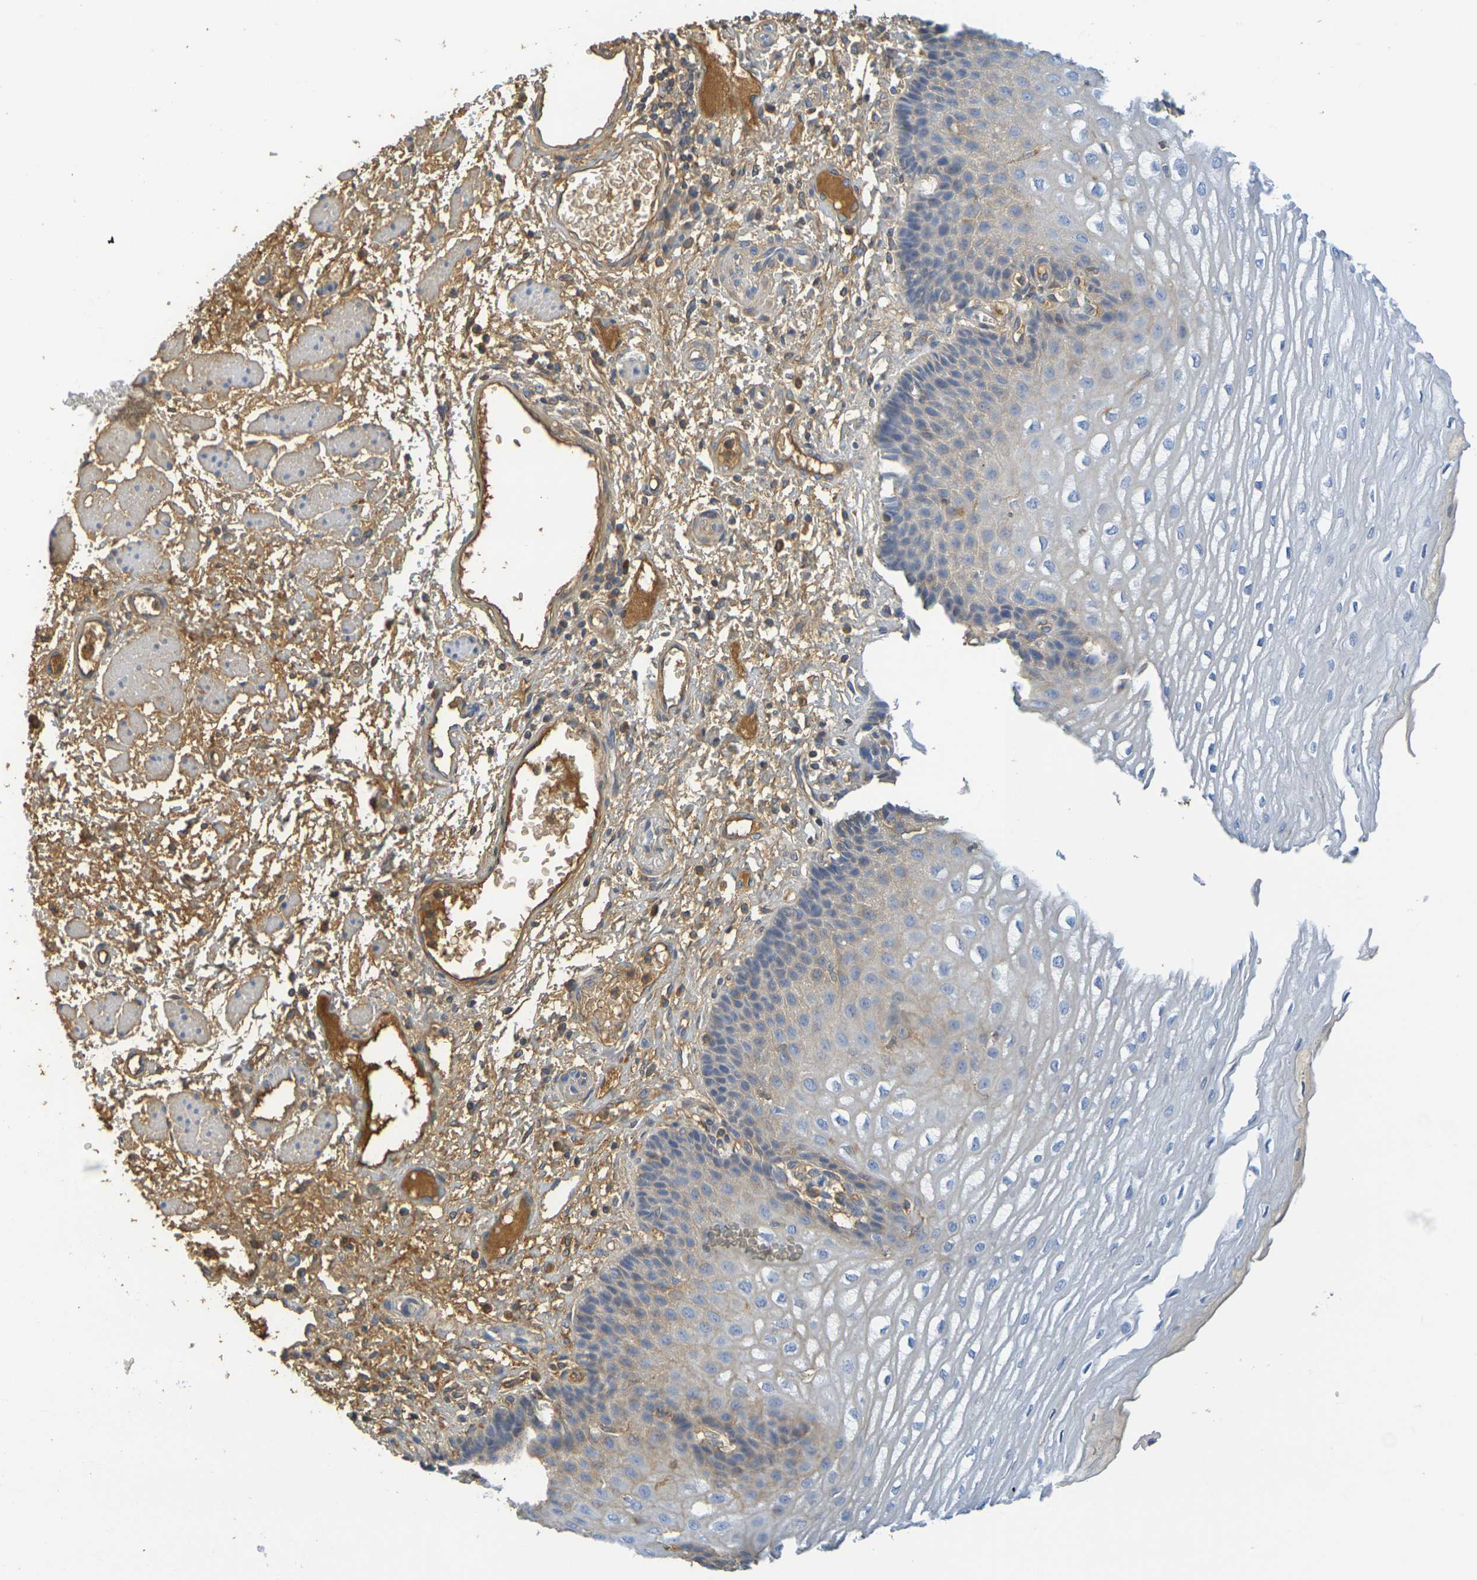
{"staining": {"intensity": "moderate", "quantity": "<25%", "location": "cytoplasmic/membranous"}, "tissue": "esophagus", "cell_type": "Squamous epithelial cells", "image_type": "normal", "snomed": [{"axis": "morphology", "description": "Normal tissue, NOS"}, {"axis": "topography", "description": "Esophagus"}], "caption": "Esophagus stained with immunohistochemistry (IHC) displays moderate cytoplasmic/membranous staining in approximately <25% of squamous epithelial cells. (Brightfield microscopy of DAB IHC at high magnification).", "gene": "C1QA", "patient": {"sex": "male", "age": 54}}